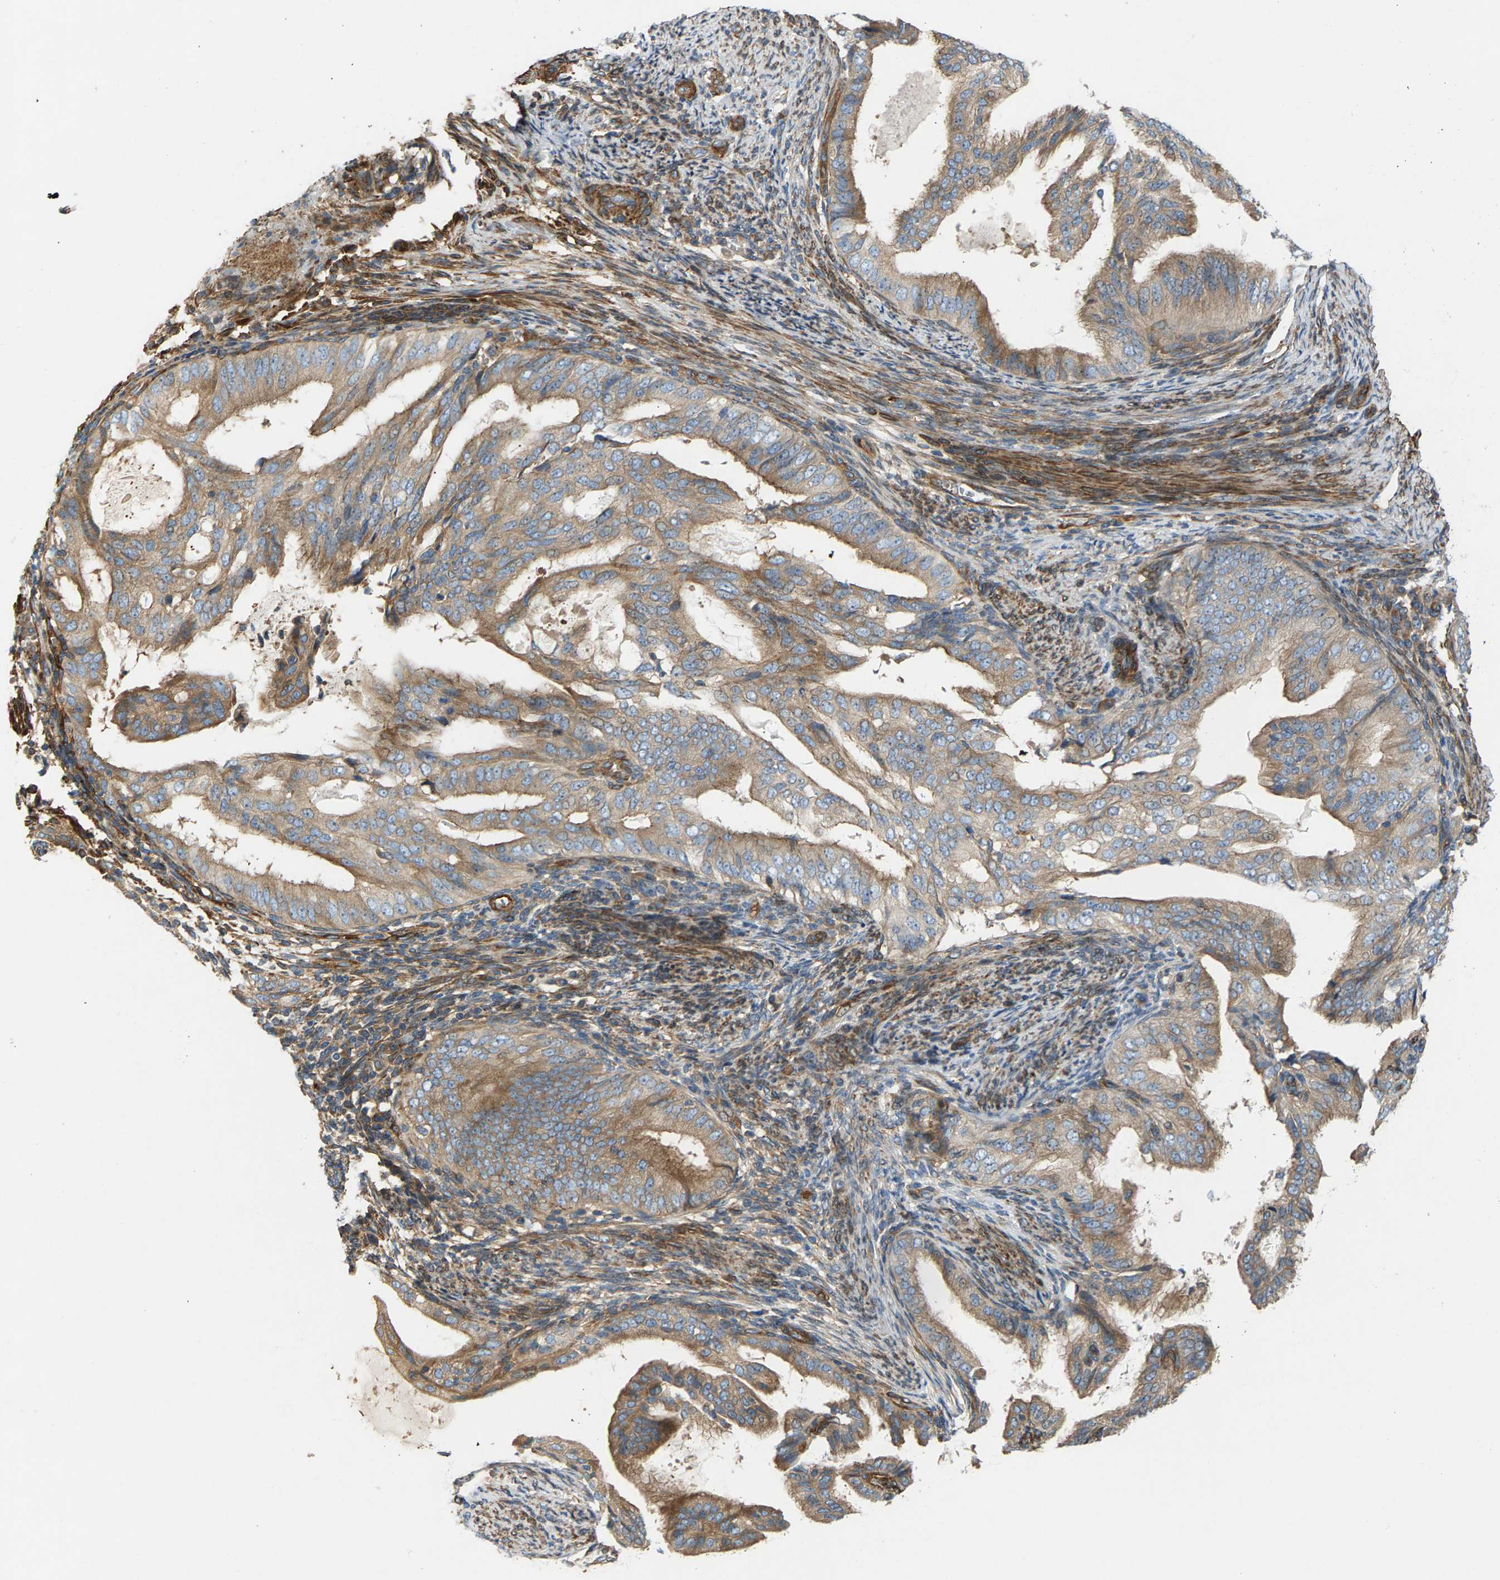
{"staining": {"intensity": "moderate", "quantity": ">75%", "location": "cytoplasmic/membranous"}, "tissue": "endometrial cancer", "cell_type": "Tumor cells", "image_type": "cancer", "snomed": [{"axis": "morphology", "description": "Adenocarcinoma, NOS"}, {"axis": "topography", "description": "Endometrium"}], "caption": "A high-resolution image shows immunohistochemistry staining of adenocarcinoma (endometrial), which displays moderate cytoplasmic/membranous staining in approximately >75% of tumor cells.", "gene": "PDCL", "patient": {"sex": "female", "age": 58}}